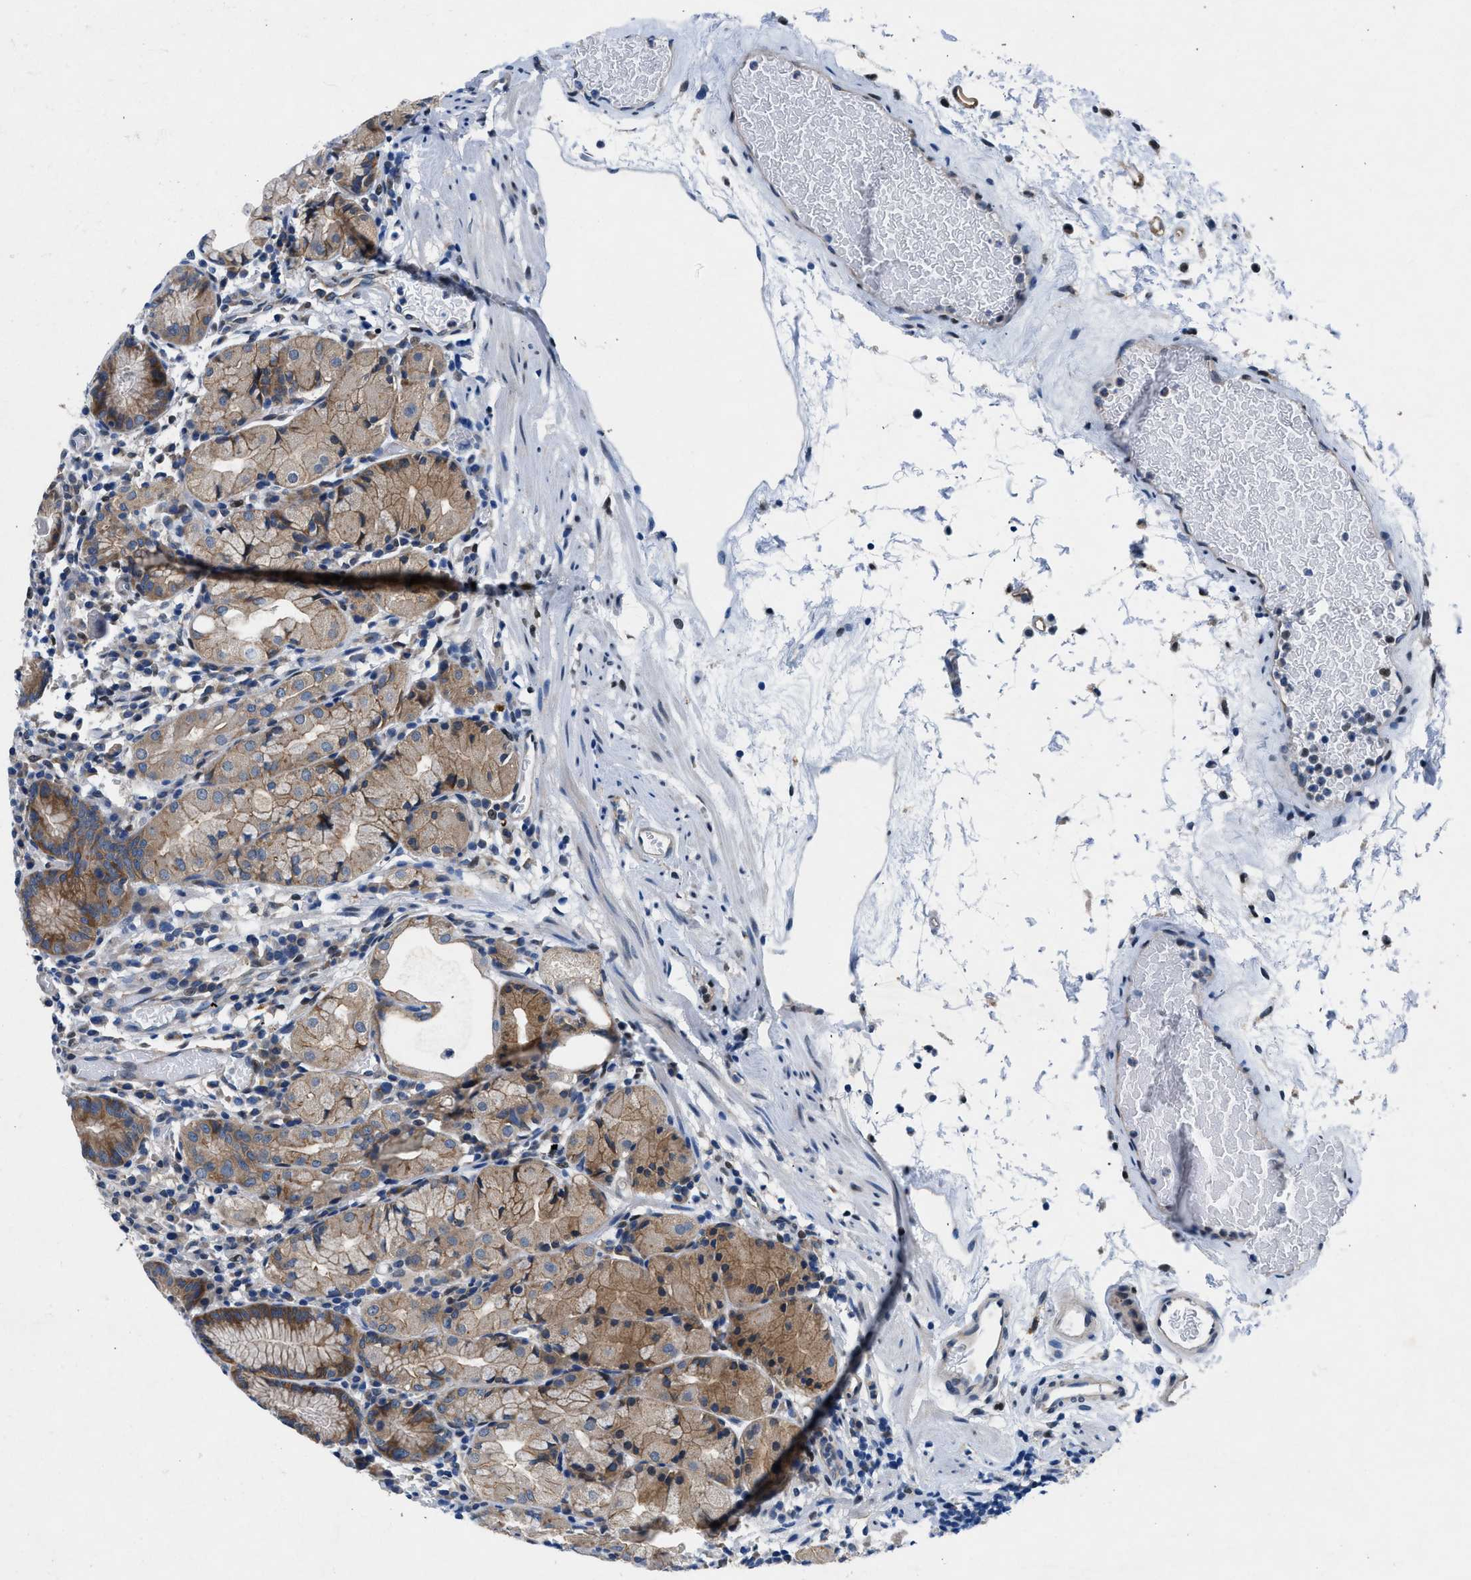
{"staining": {"intensity": "moderate", "quantity": "25%-75%", "location": "cytoplasmic/membranous"}, "tissue": "stomach", "cell_type": "Glandular cells", "image_type": "normal", "snomed": [{"axis": "morphology", "description": "Normal tissue, NOS"}, {"axis": "topography", "description": "Stomach"}, {"axis": "topography", "description": "Stomach, lower"}], "caption": "Immunohistochemistry (IHC) micrograph of unremarkable human stomach stained for a protein (brown), which reveals medium levels of moderate cytoplasmic/membranous expression in about 25%-75% of glandular cells.", "gene": "COPS2", "patient": {"sex": "female", "age": 75}}